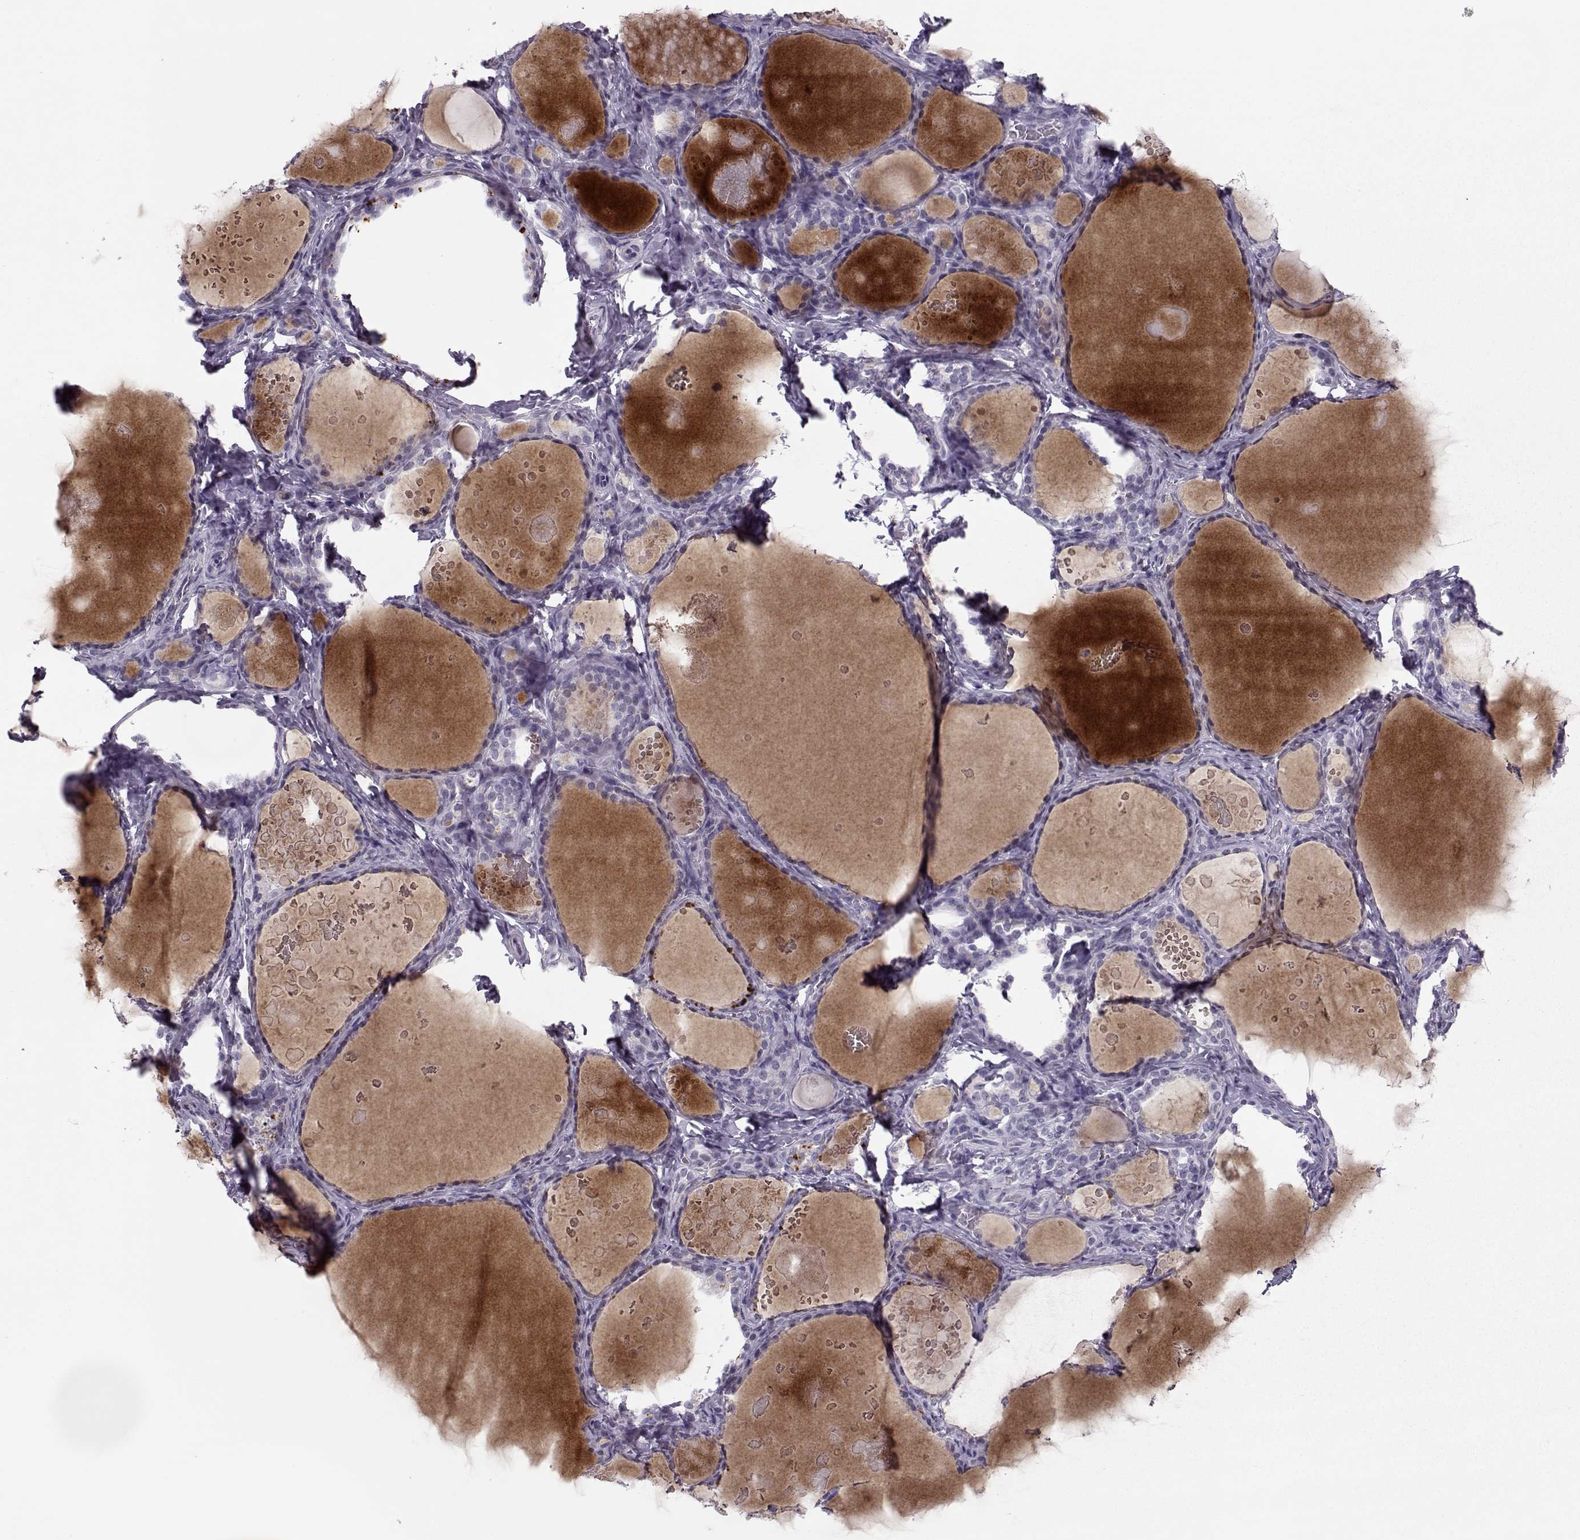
{"staining": {"intensity": "negative", "quantity": "none", "location": "none"}, "tissue": "thyroid gland", "cell_type": "Glandular cells", "image_type": "normal", "snomed": [{"axis": "morphology", "description": "Normal tissue, NOS"}, {"axis": "topography", "description": "Thyroid gland"}], "caption": "Immunohistochemical staining of benign thyroid gland reveals no significant positivity in glandular cells. The staining is performed using DAB (3,3'-diaminobenzidine) brown chromogen with nuclei counter-stained in using hematoxylin.", "gene": "SGO1", "patient": {"sex": "female", "age": 56}}